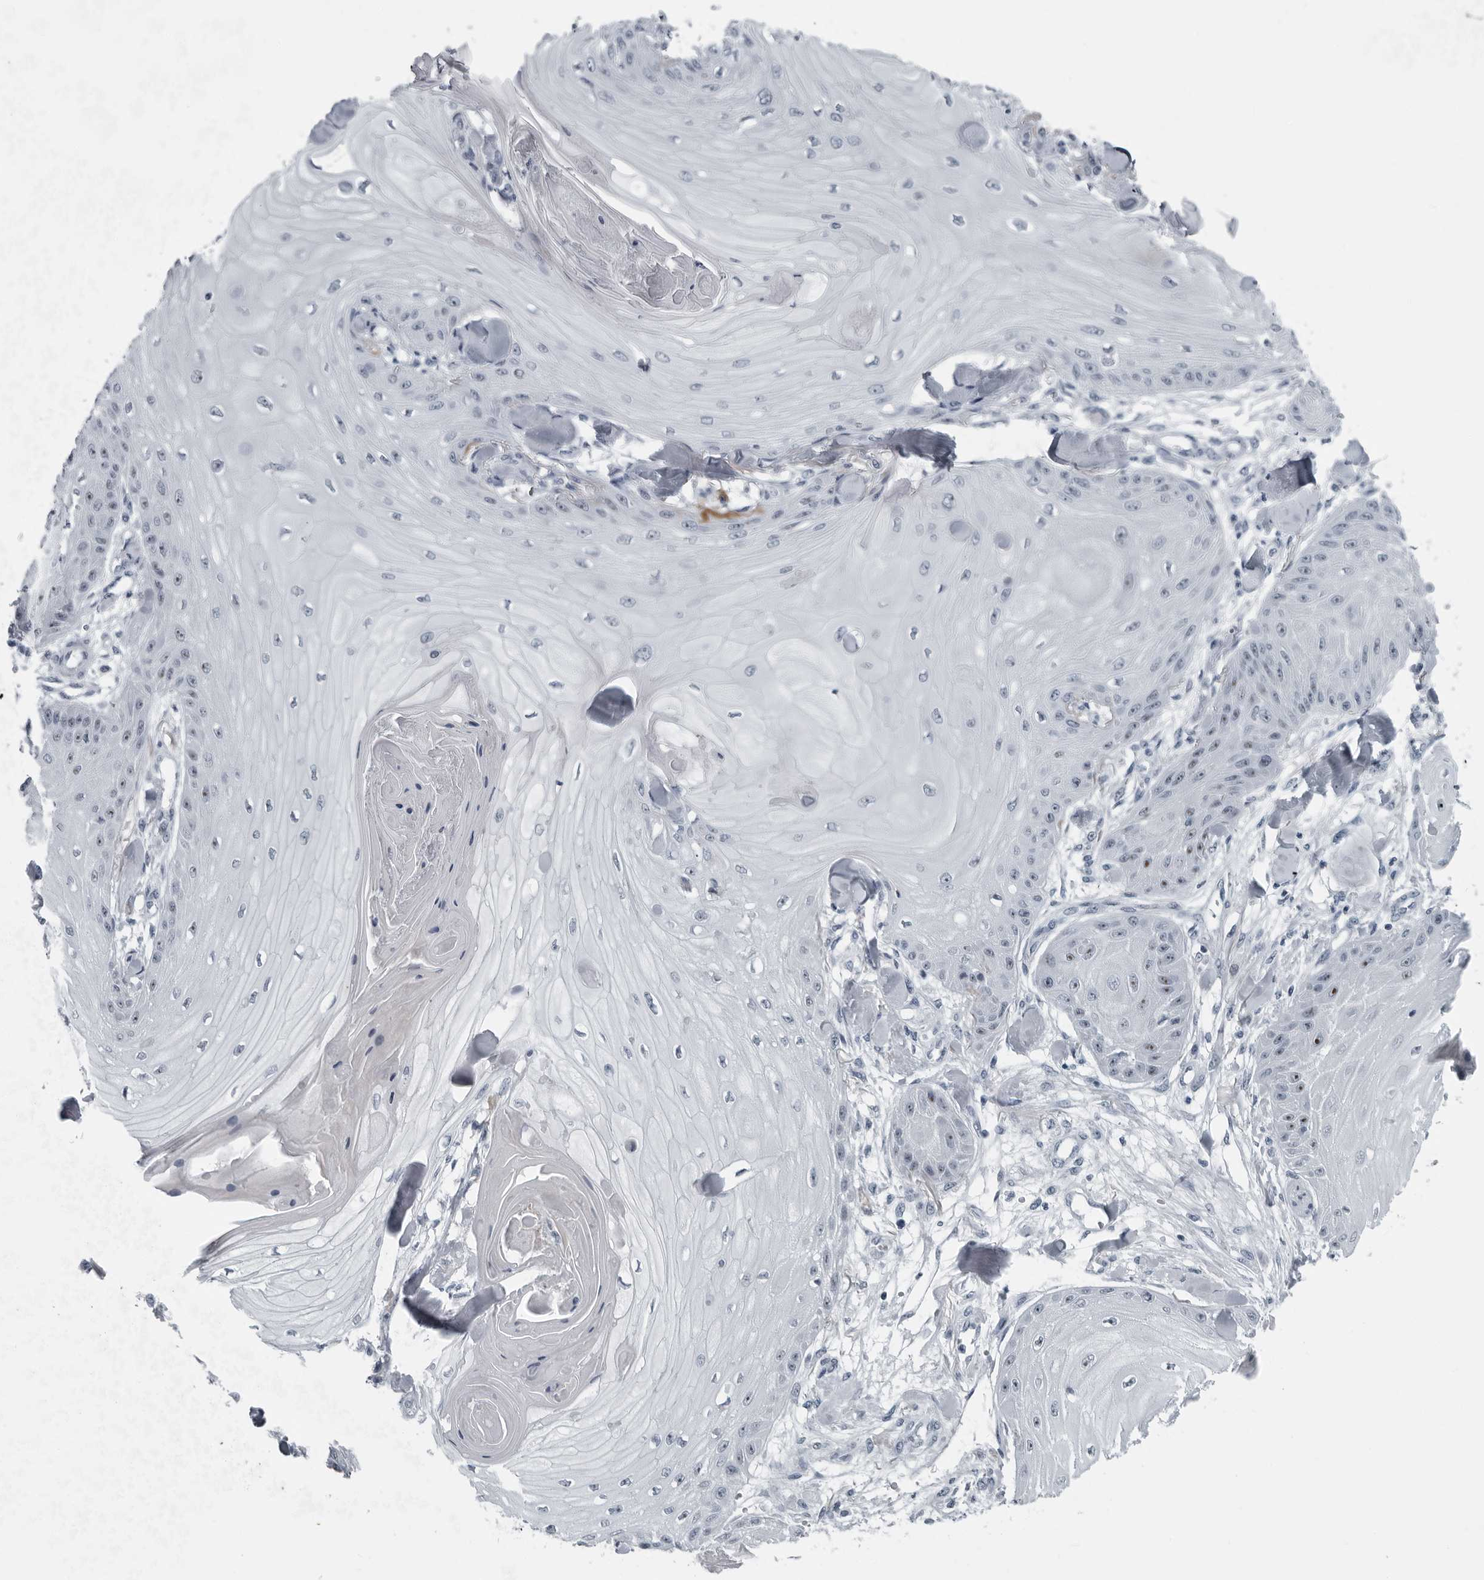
{"staining": {"intensity": "moderate", "quantity": "25%-75%", "location": "nuclear"}, "tissue": "skin cancer", "cell_type": "Tumor cells", "image_type": "cancer", "snomed": [{"axis": "morphology", "description": "Squamous cell carcinoma, NOS"}, {"axis": "topography", "description": "Skin"}], "caption": "This is a histology image of immunohistochemistry staining of skin squamous cell carcinoma, which shows moderate positivity in the nuclear of tumor cells.", "gene": "PDCD11", "patient": {"sex": "male", "age": 74}}